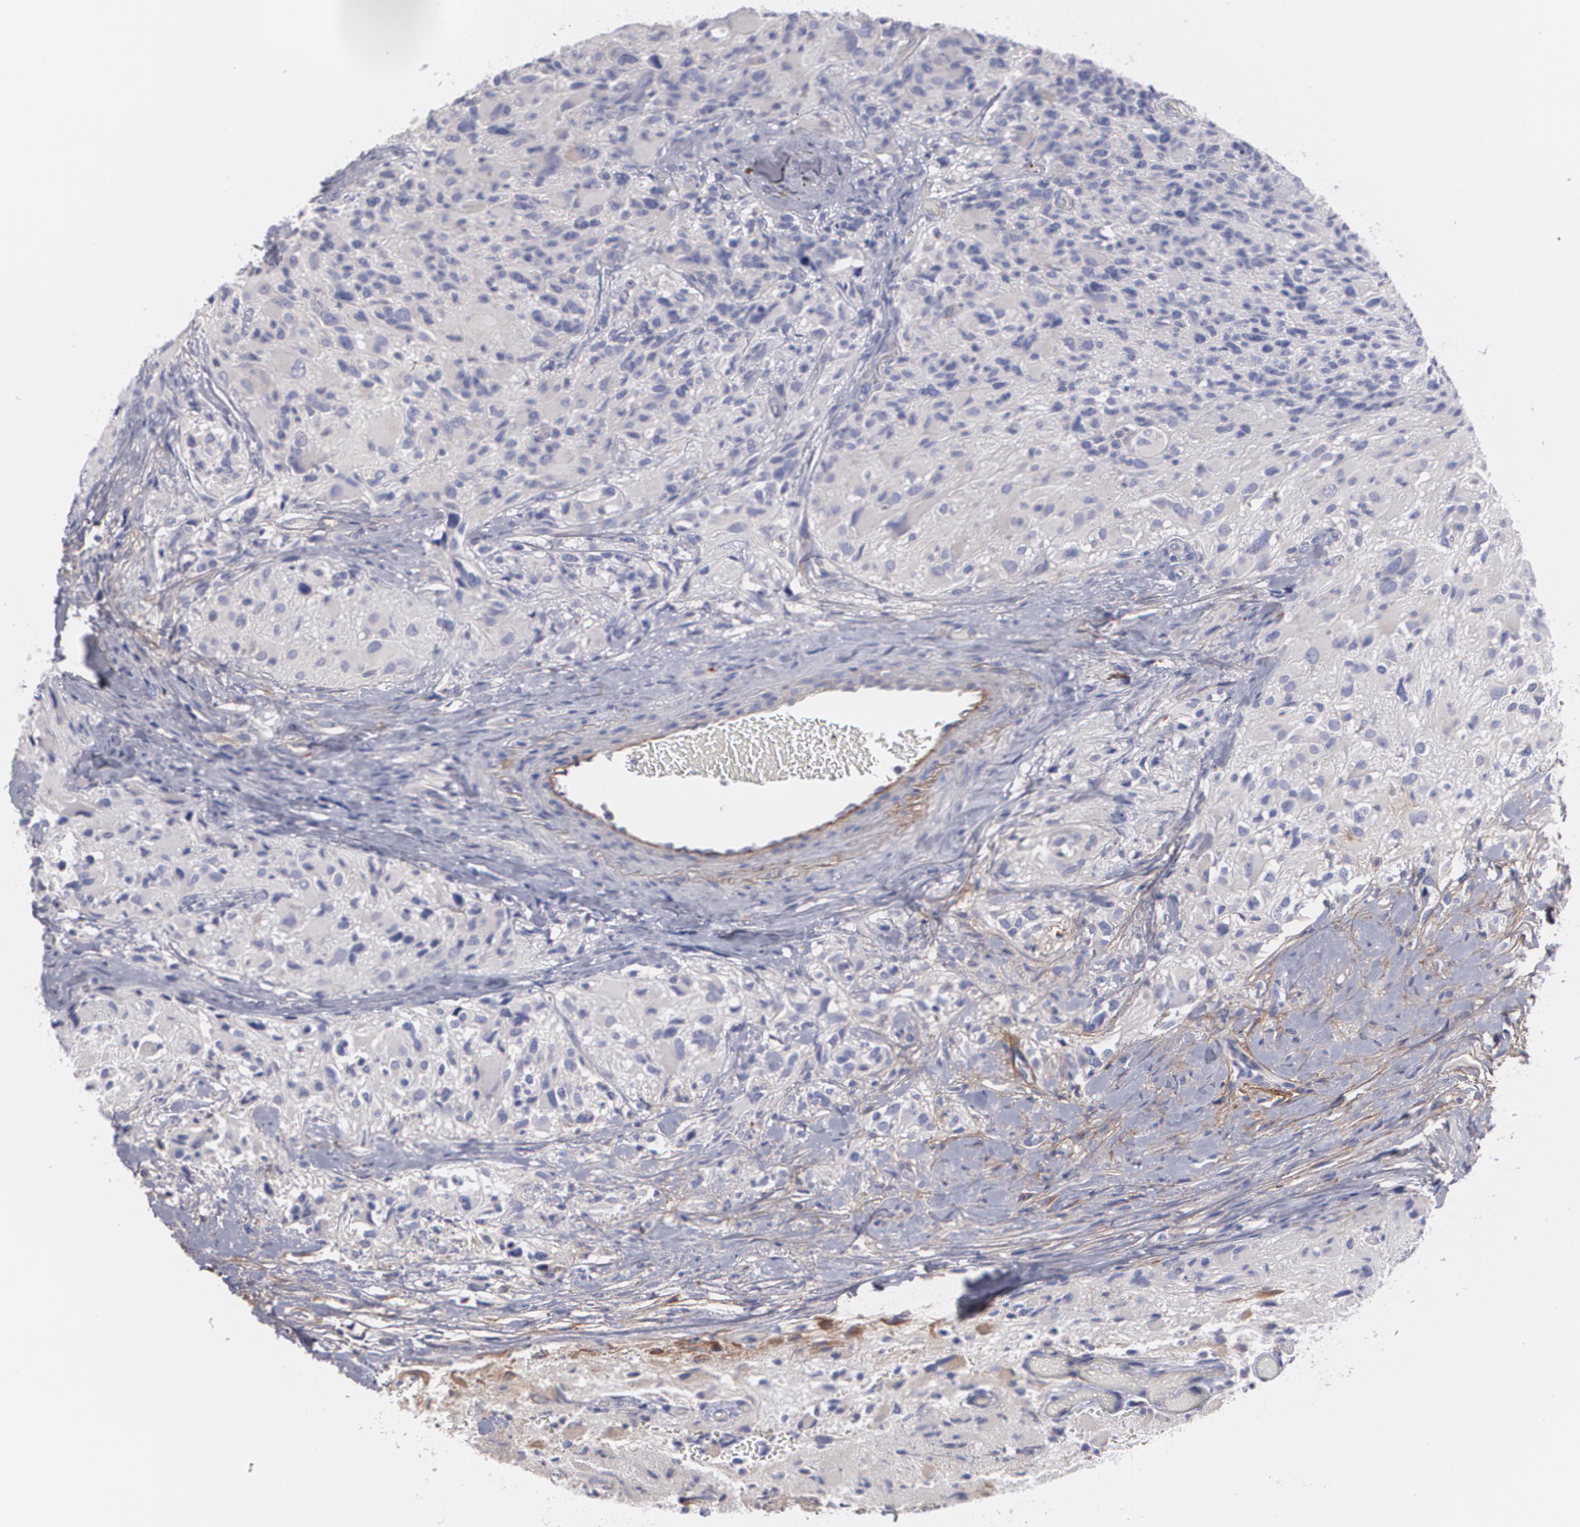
{"staining": {"intensity": "negative", "quantity": "none", "location": "none"}, "tissue": "glioma", "cell_type": "Tumor cells", "image_type": "cancer", "snomed": [{"axis": "morphology", "description": "Glioma, malignant, High grade"}, {"axis": "topography", "description": "Brain"}], "caption": "Tumor cells are negative for protein expression in human glioma.", "gene": "FBLN1", "patient": {"sex": "male", "age": 69}}